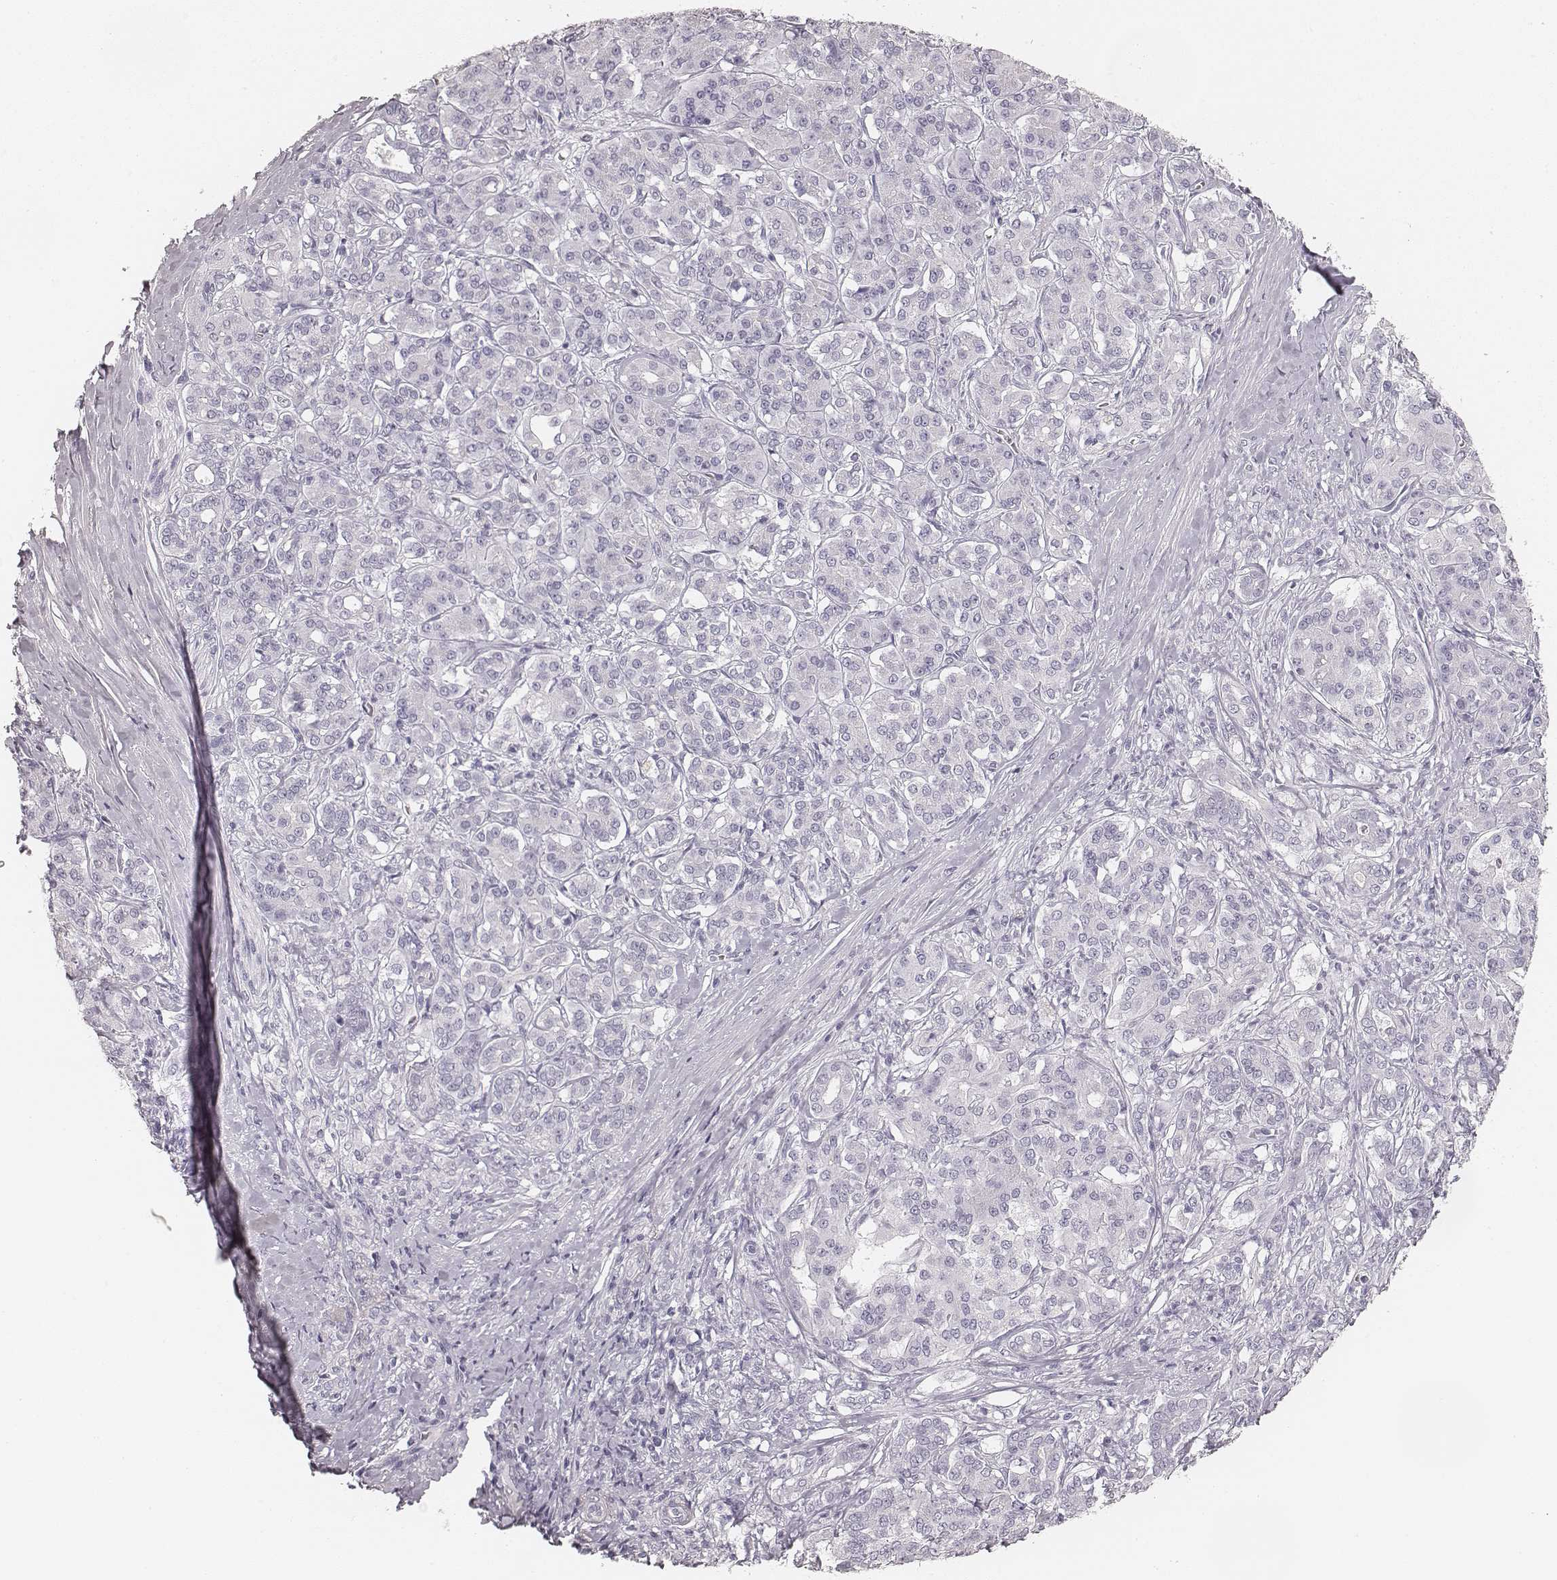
{"staining": {"intensity": "negative", "quantity": "none", "location": "none"}, "tissue": "pancreatic cancer", "cell_type": "Tumor cells", "image_type": "cancer", "snomed": [{"axis": "morphology", "description": "Normal tissue, NOS"}, {"axis": "morphology", "description": "Inflammation, NOS"}, {"axis": "morphology", "description": "Adenocarcinoma, NOS"}, {"axis": "topography", "description": "Pancreas"}], "caption": "Tumor cells are negative for brown protein staining in pancreatic cancer.", "gene": "HNF4G", "patient": {"sex": "male", "age": 57}}